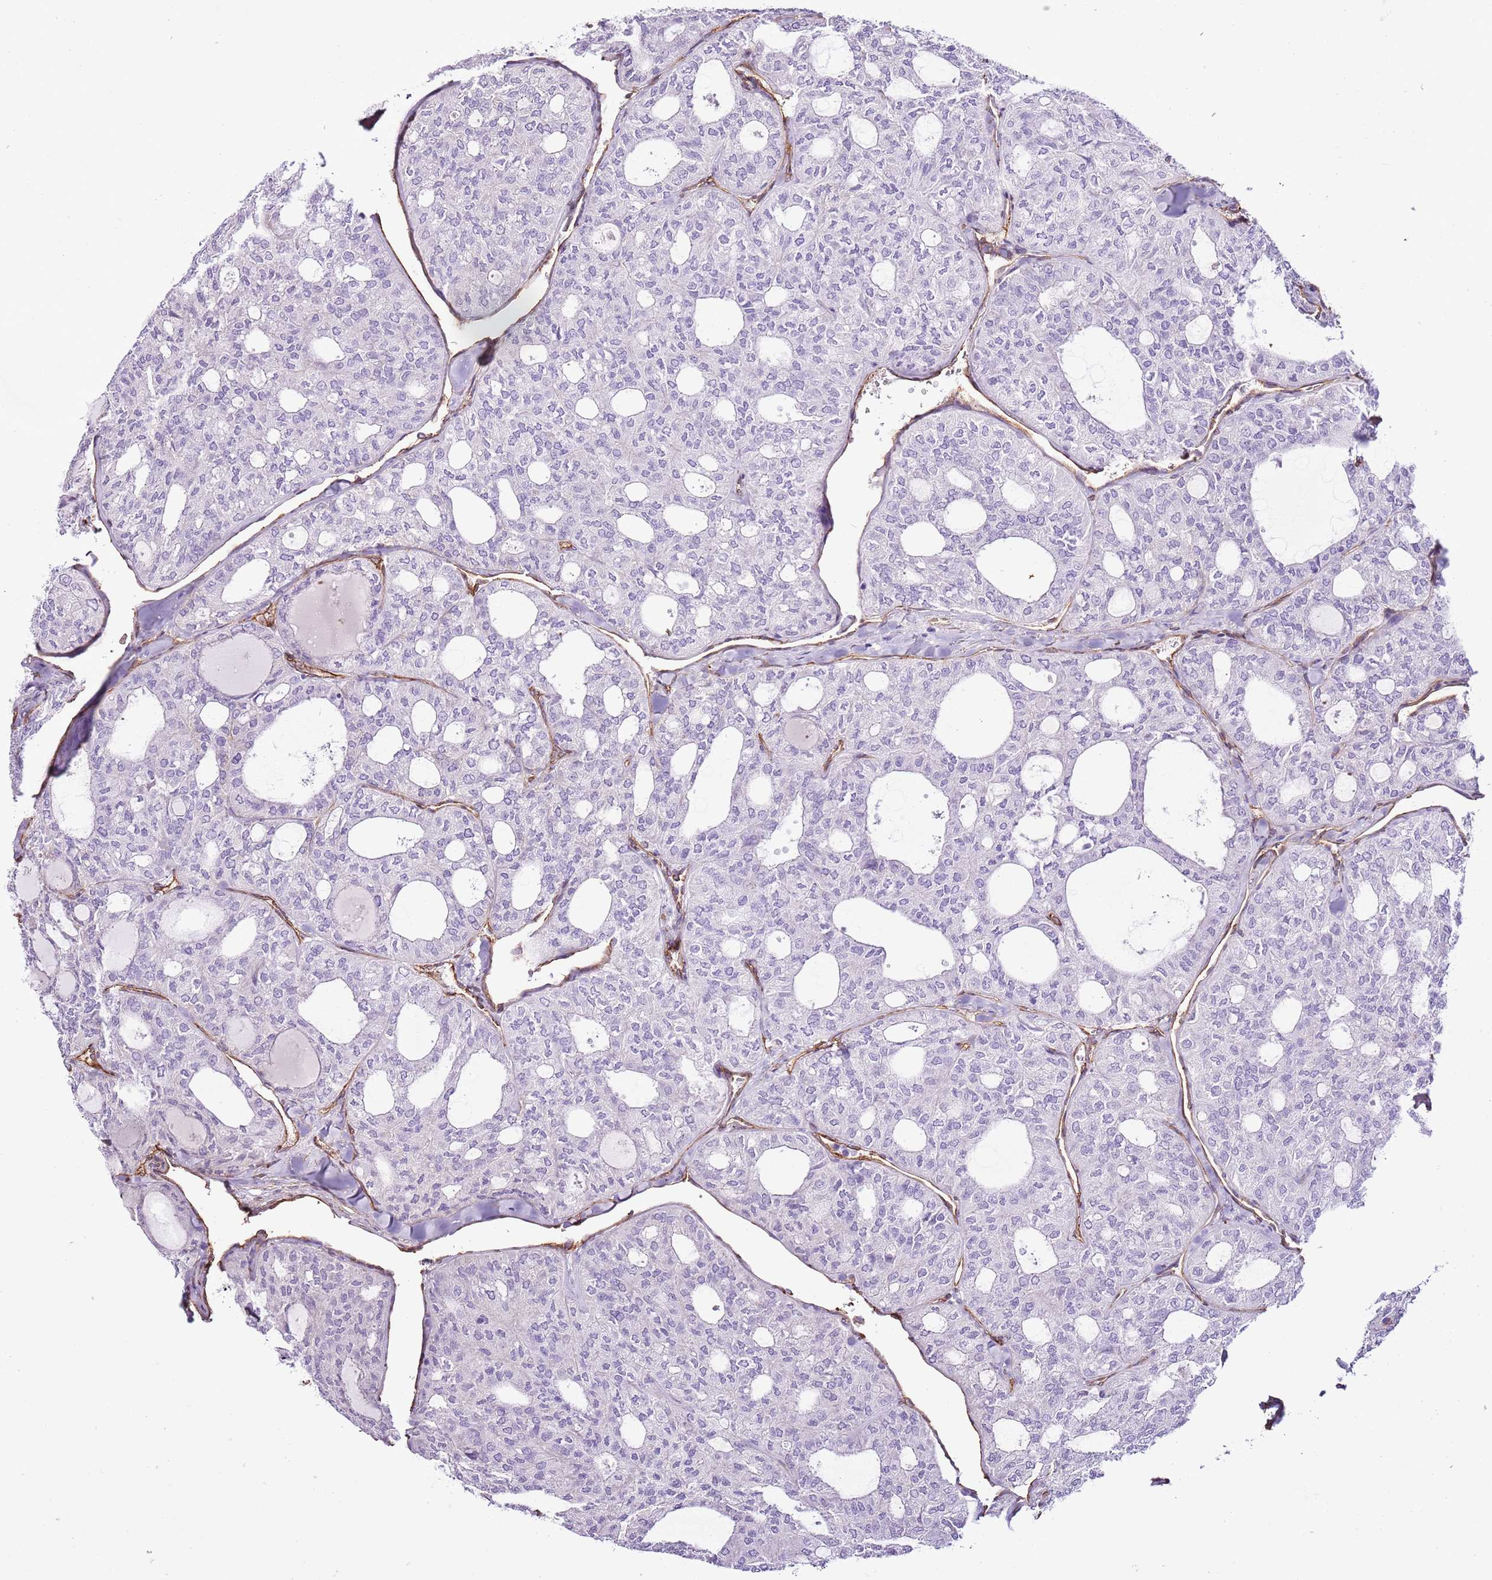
{"staining": {"intensity": "negative", "quantity": "none", "location": "none"}, "tissue": "thyroid cancer", "cell_type": "Tumor cells", "image_type": "cancer", "snomed": [{"axis": "morphology", "description": "Follicular adenoma carcinoma, NOS"}, {"axis": "topography", "description": "Thyroid gland"}], "caption": "The histopathology image demonstrates no staining of tumor cells in thyroid cancer (follicular adenoma carcinoma).", "gene": "CTDSPL", "patient": {"sex": "male", "age": 75}}